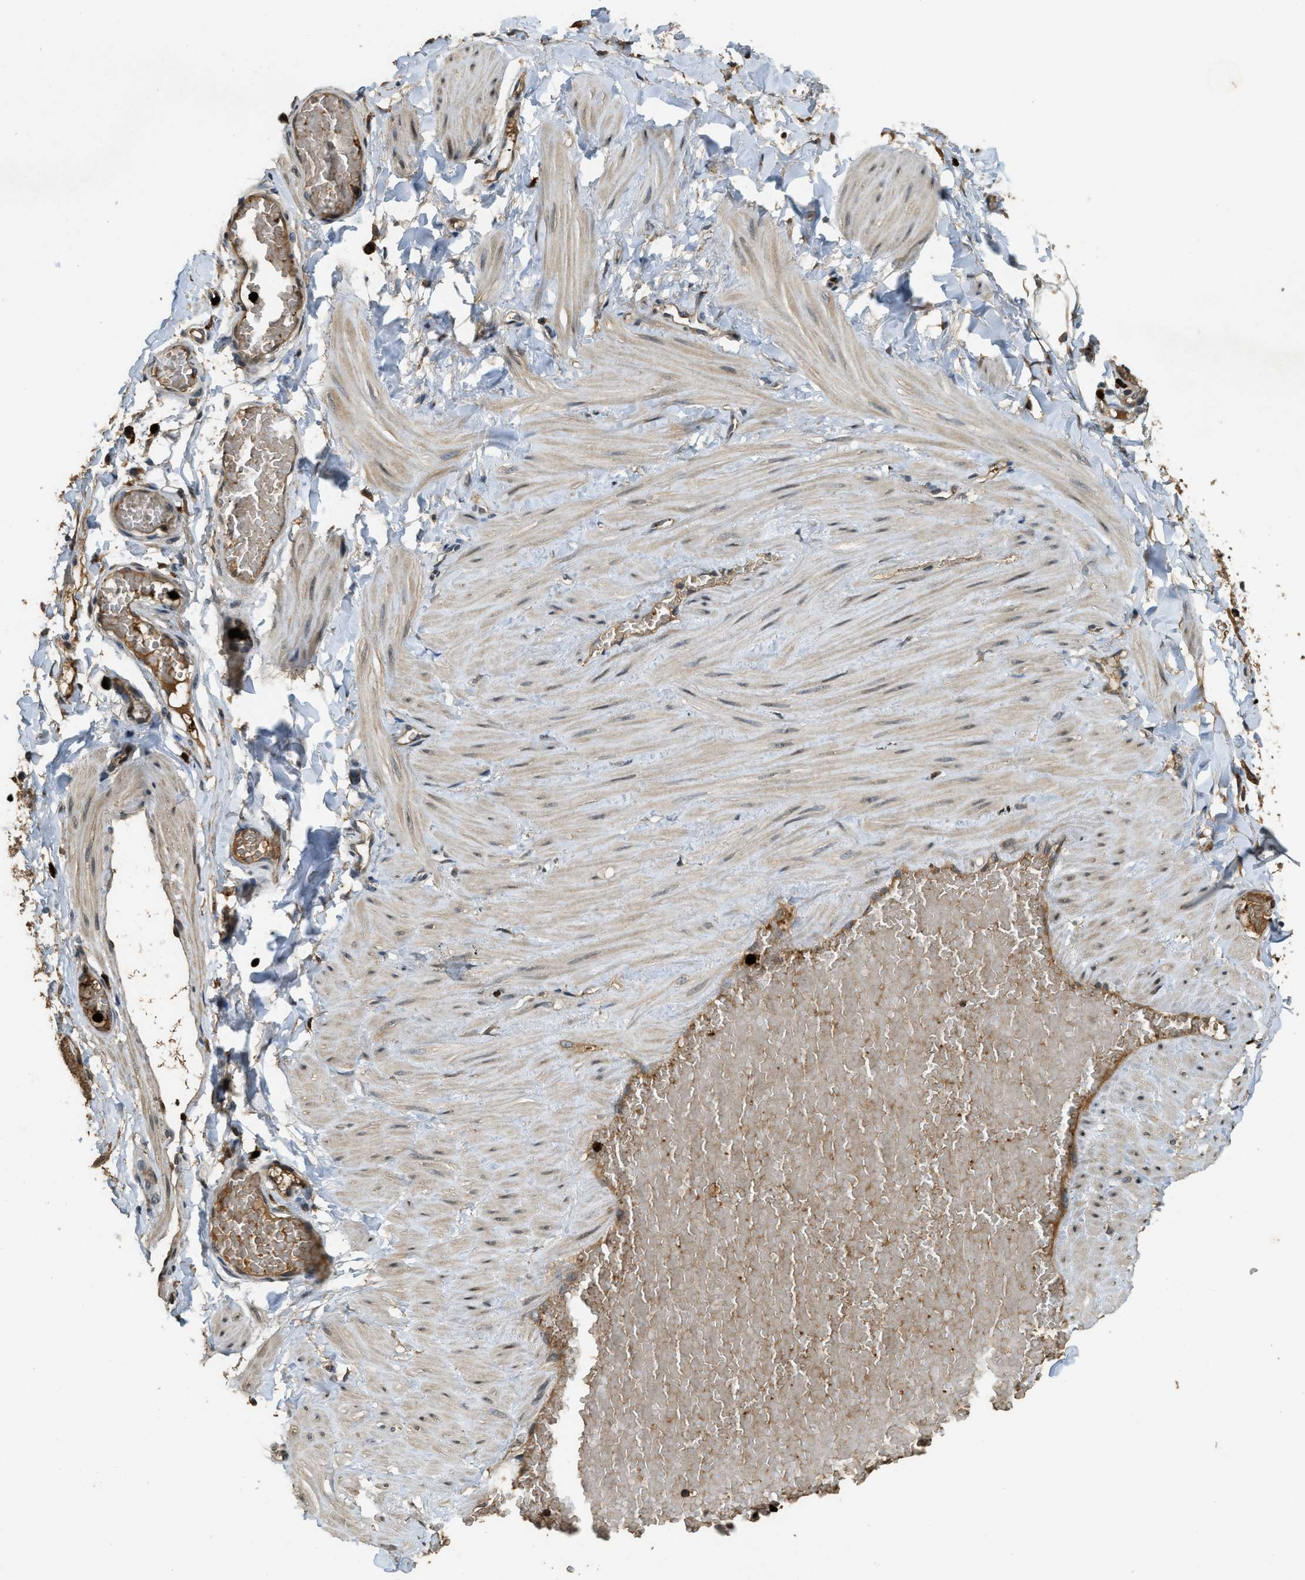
{"staining": {"intensity": "moderate", "quantity": ">75%", "location": "cytoplasmic/membranous,nuclear"}, "tissue": "adipose tissue", "cell_type": "Adipocytes", "image_type": "normal", "snomed": [{"axis": "morphology", "description": "Normal tissue, NOS"}, {"axis": "topography", "description": "Adipose tissue"}, {"axis": "topography", "description": "Vascular tissue"}, {"axis": "topography", "description": "Peripheral nerve tissue"}], "caption": "Moderate cytoplasmic/membranous,nuclear positivity for a protein is identified in about >75% of adipocytes of normal adipose tissue using immunohistochemistry (IHC).", "gene": "RNF141", "patient": {"sex": "male", "age": 25}}